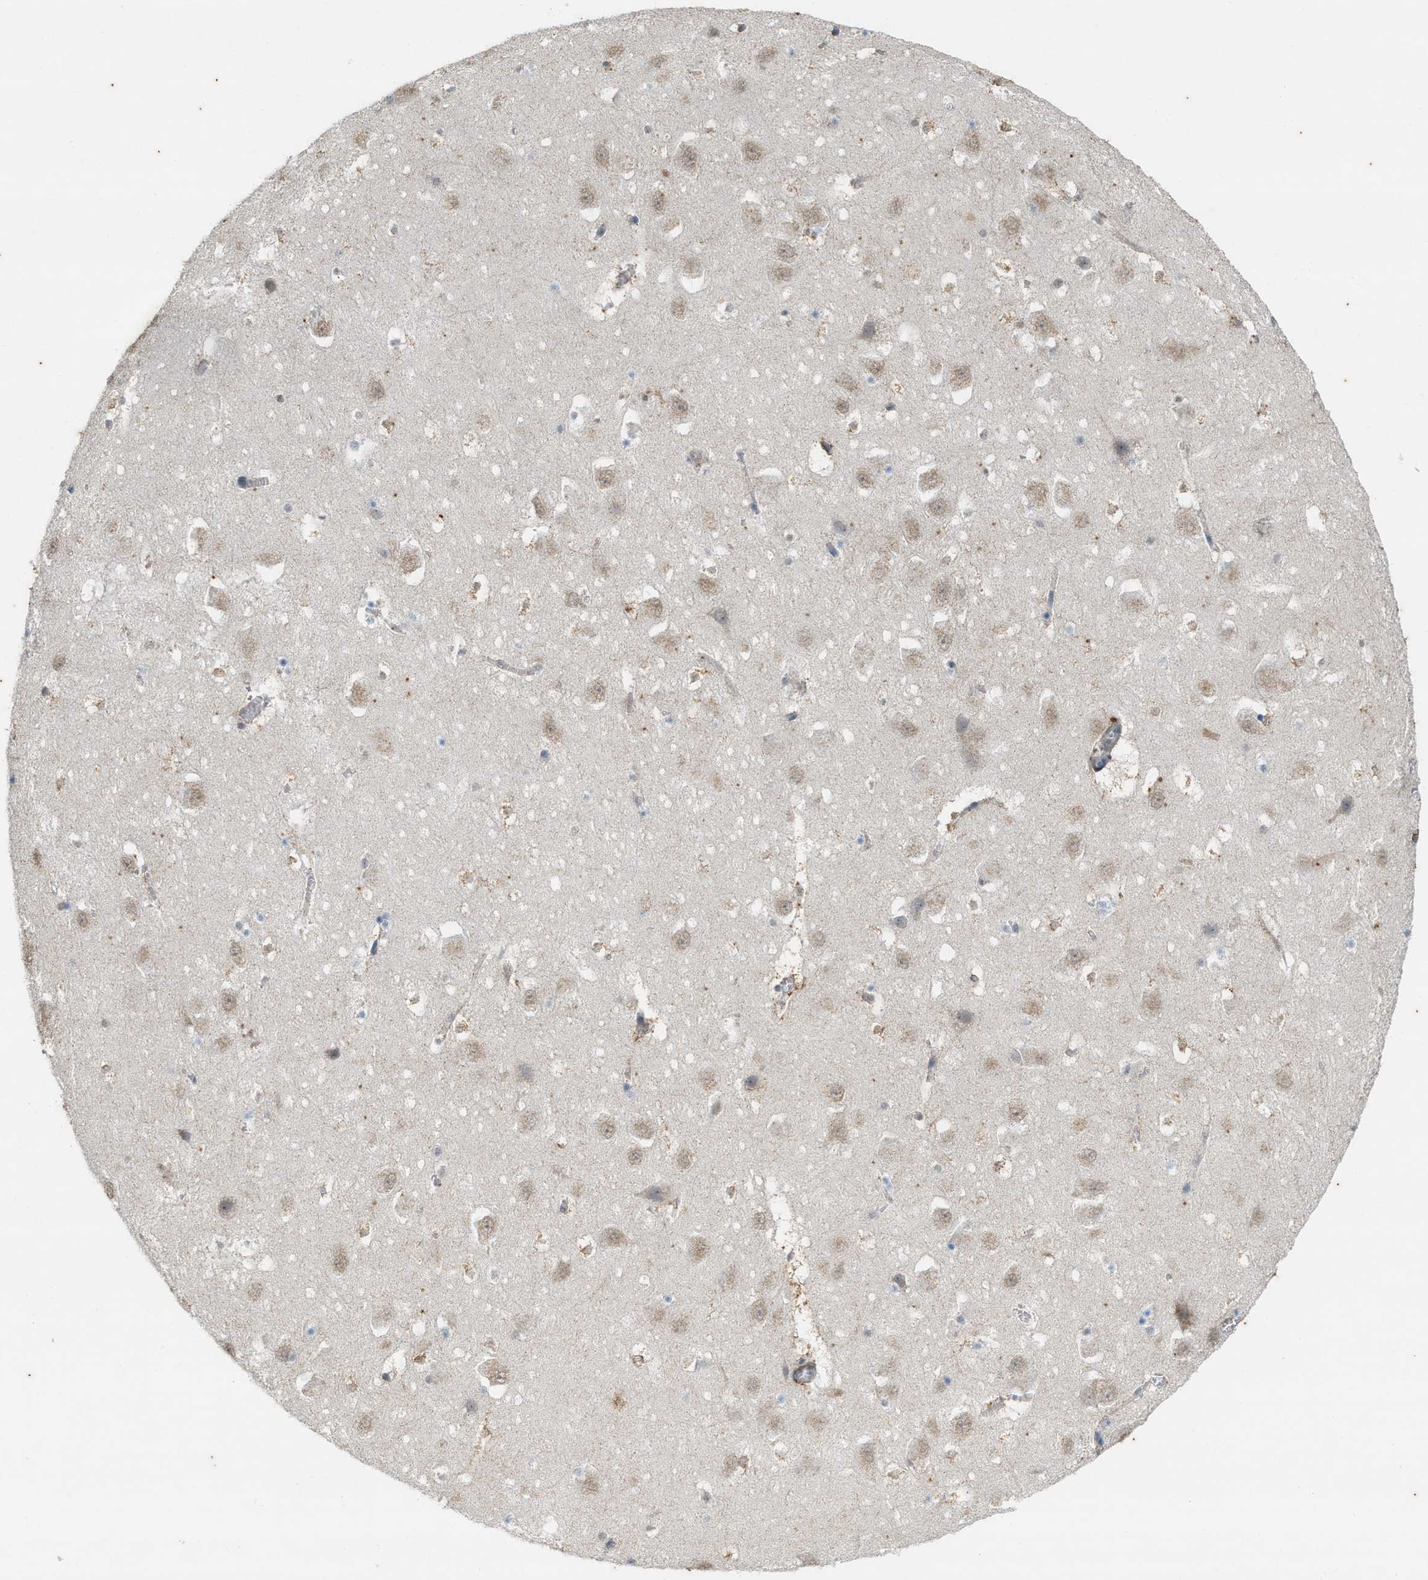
{"staining": {"intensity": "moderate", "quantity": "<25%", "location": "cytoplasmic/membranous"}, "tissue": "hippocampus", "cell_type": "Glial cells", "image_type": "normal", "snomed": [{"axis": "morphology", "description": "Normal tissue, NOS"}, {"axis": "topography", "description": "Hippocampus"}], "caption": "Immunohistochemistry (IHC) histopathology image of benign hippocampus: human hippocampus stained using IHC displays low levels of moderate protein expression localized specifically in the cytoplasmic/membranous of glial cells, appearing as a cytoplasmic/membranous brown color.", "gene": "CHPF2", "patient": {"sex": "male", "age": 45}}